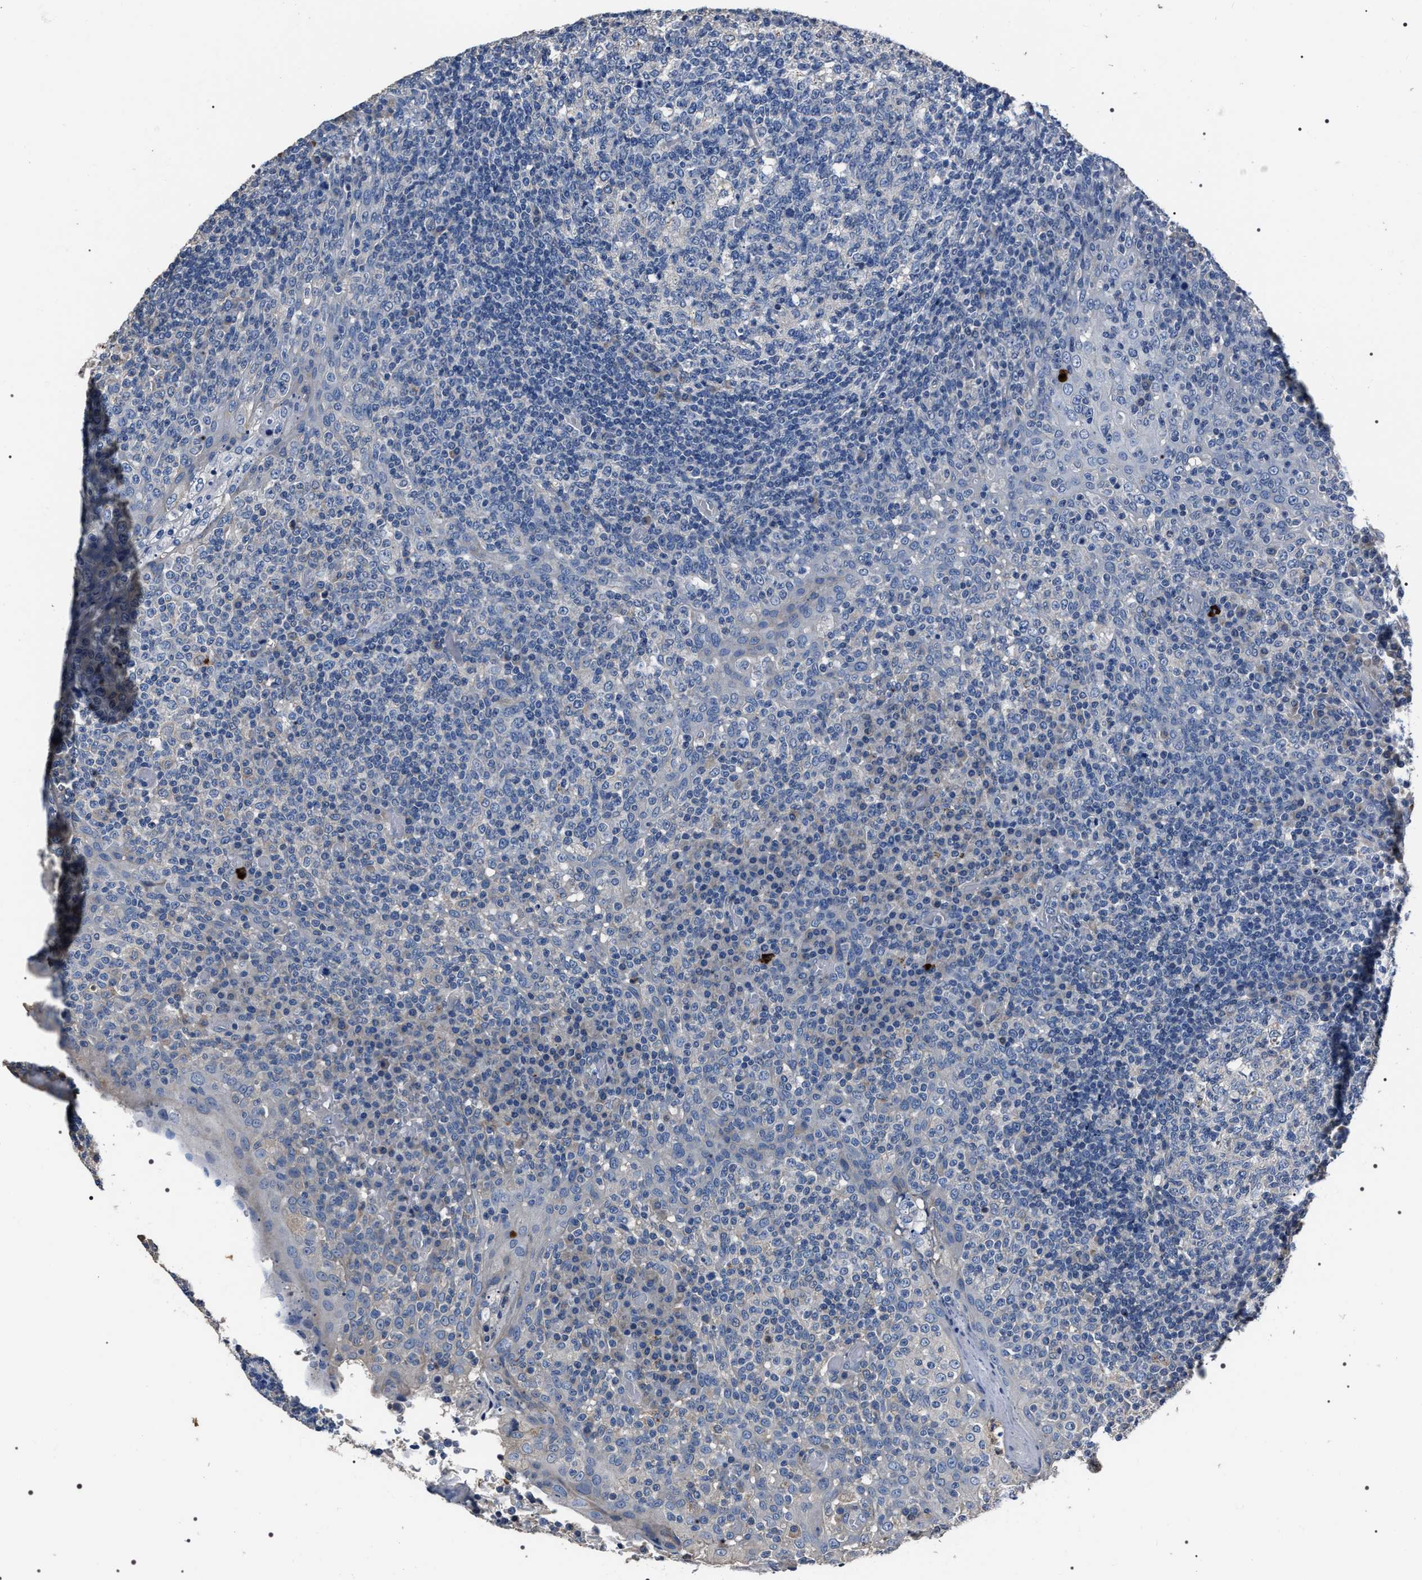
{"staining": {"intensity": "negative", "quantity": "none", "location": "none"}, "tissue": "tonsil", "cell_type": "Germinal center cells", "image_type": "normal", "snomed": [{"axis": "morphology", "description": "Normal tissue, NOS"}, {"axis": "topography", "description": "Tonsil"}], "caption": "Protein analysis of unremarkable tonsil displays no significant positivity in germinal center cells. (DAB (3,3'-diaminobenzidine) IHC, high magnification).", "gene": "TRIM54", "patient": {"sex": "female", "age": 19}}